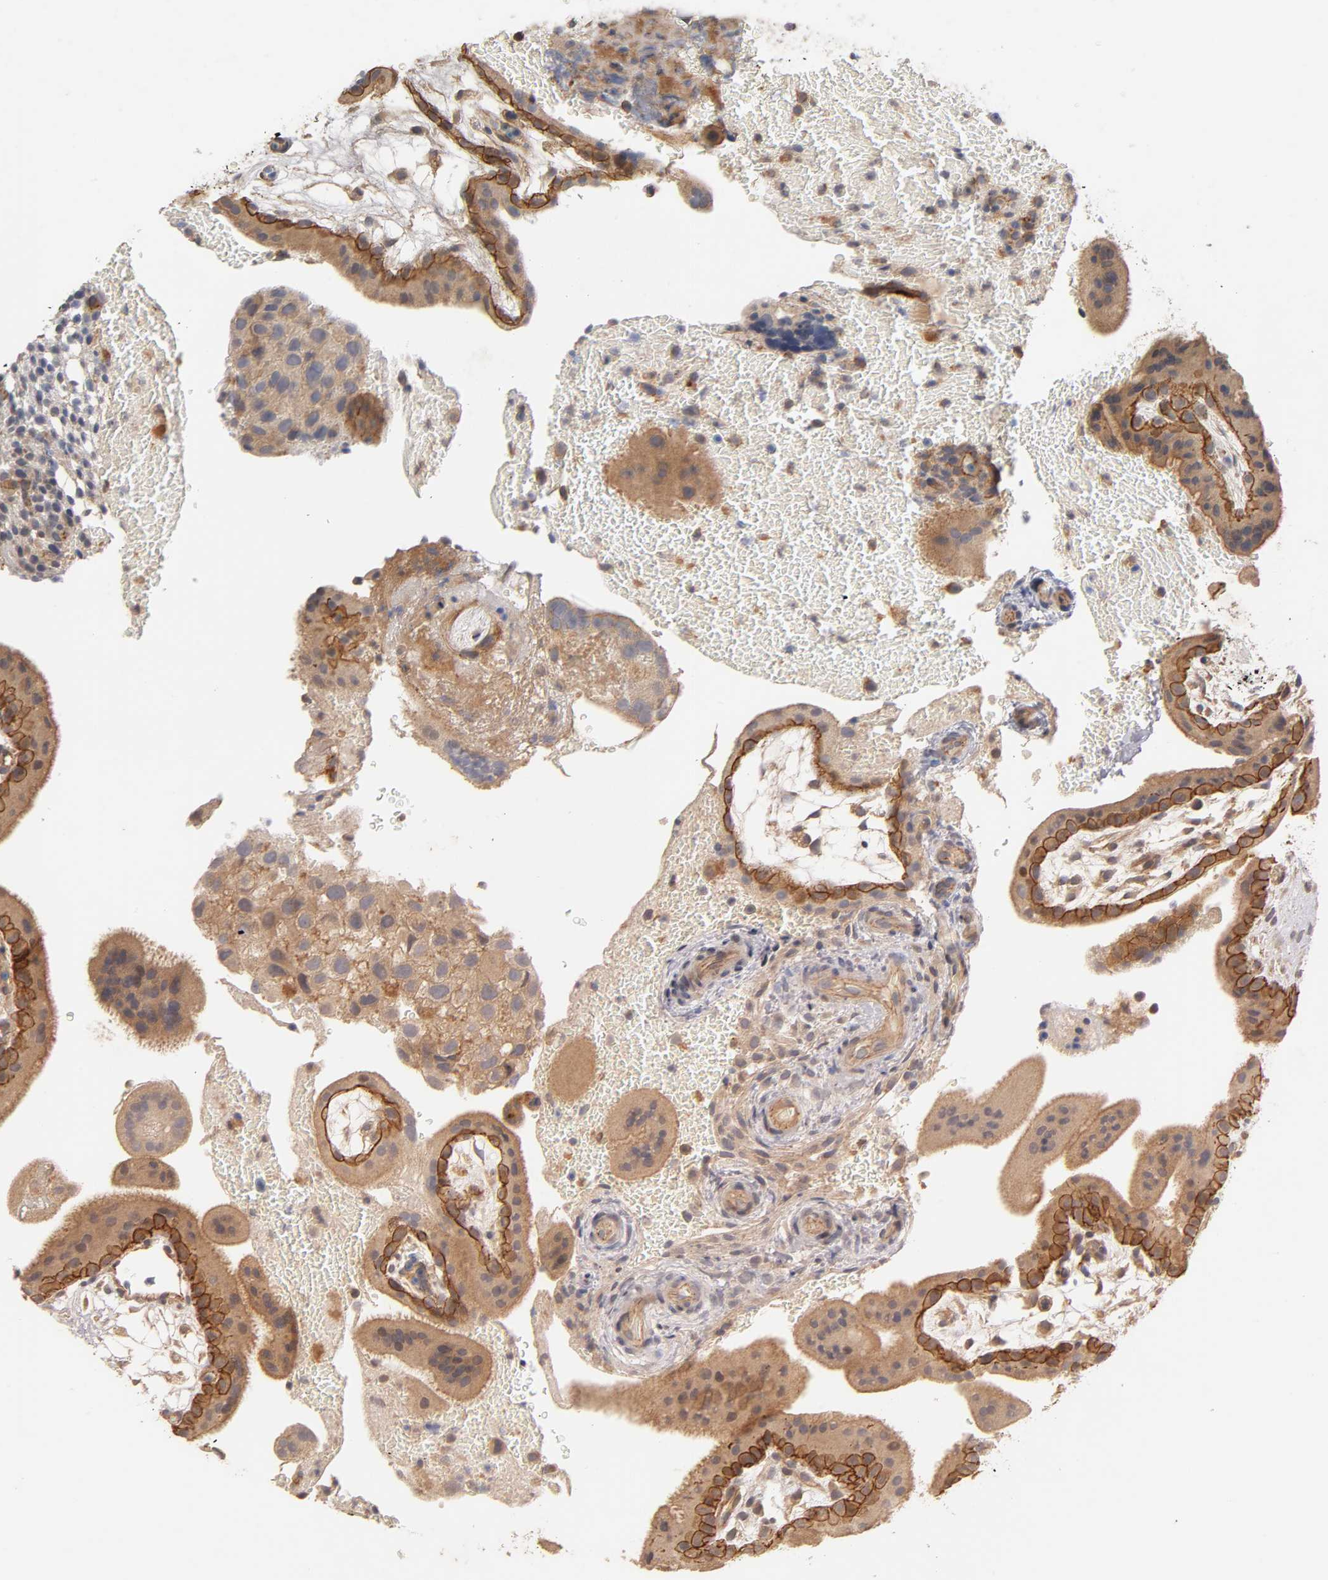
{"staining": {"intensity": "moderate", "quantity": ">75%", "location": "cytoplasmic/membranous"}, "tissue": "placenta", "cell_type": "Decidual cells", "image_type": "normal", "snomed": [{"axis": "morphology", "description": "Normal tissue, NOS"}, {"axis": "topography", "description": "Placenta"}], "caption": "Immunohistochemistry (IHC) (DAB (3,3'-diaminobenzidine)) staining of unremarkable placenta demonstrates moderate cytoplasmic/membranous protein expression in approximately >75% of decidual cells. (DAB (3,3'-diaminobenzidine) = brown stain, brightfield microscopy at high magnification).", "gene": "PDZD11", "patient": {"sex": "female", "age": 19}}